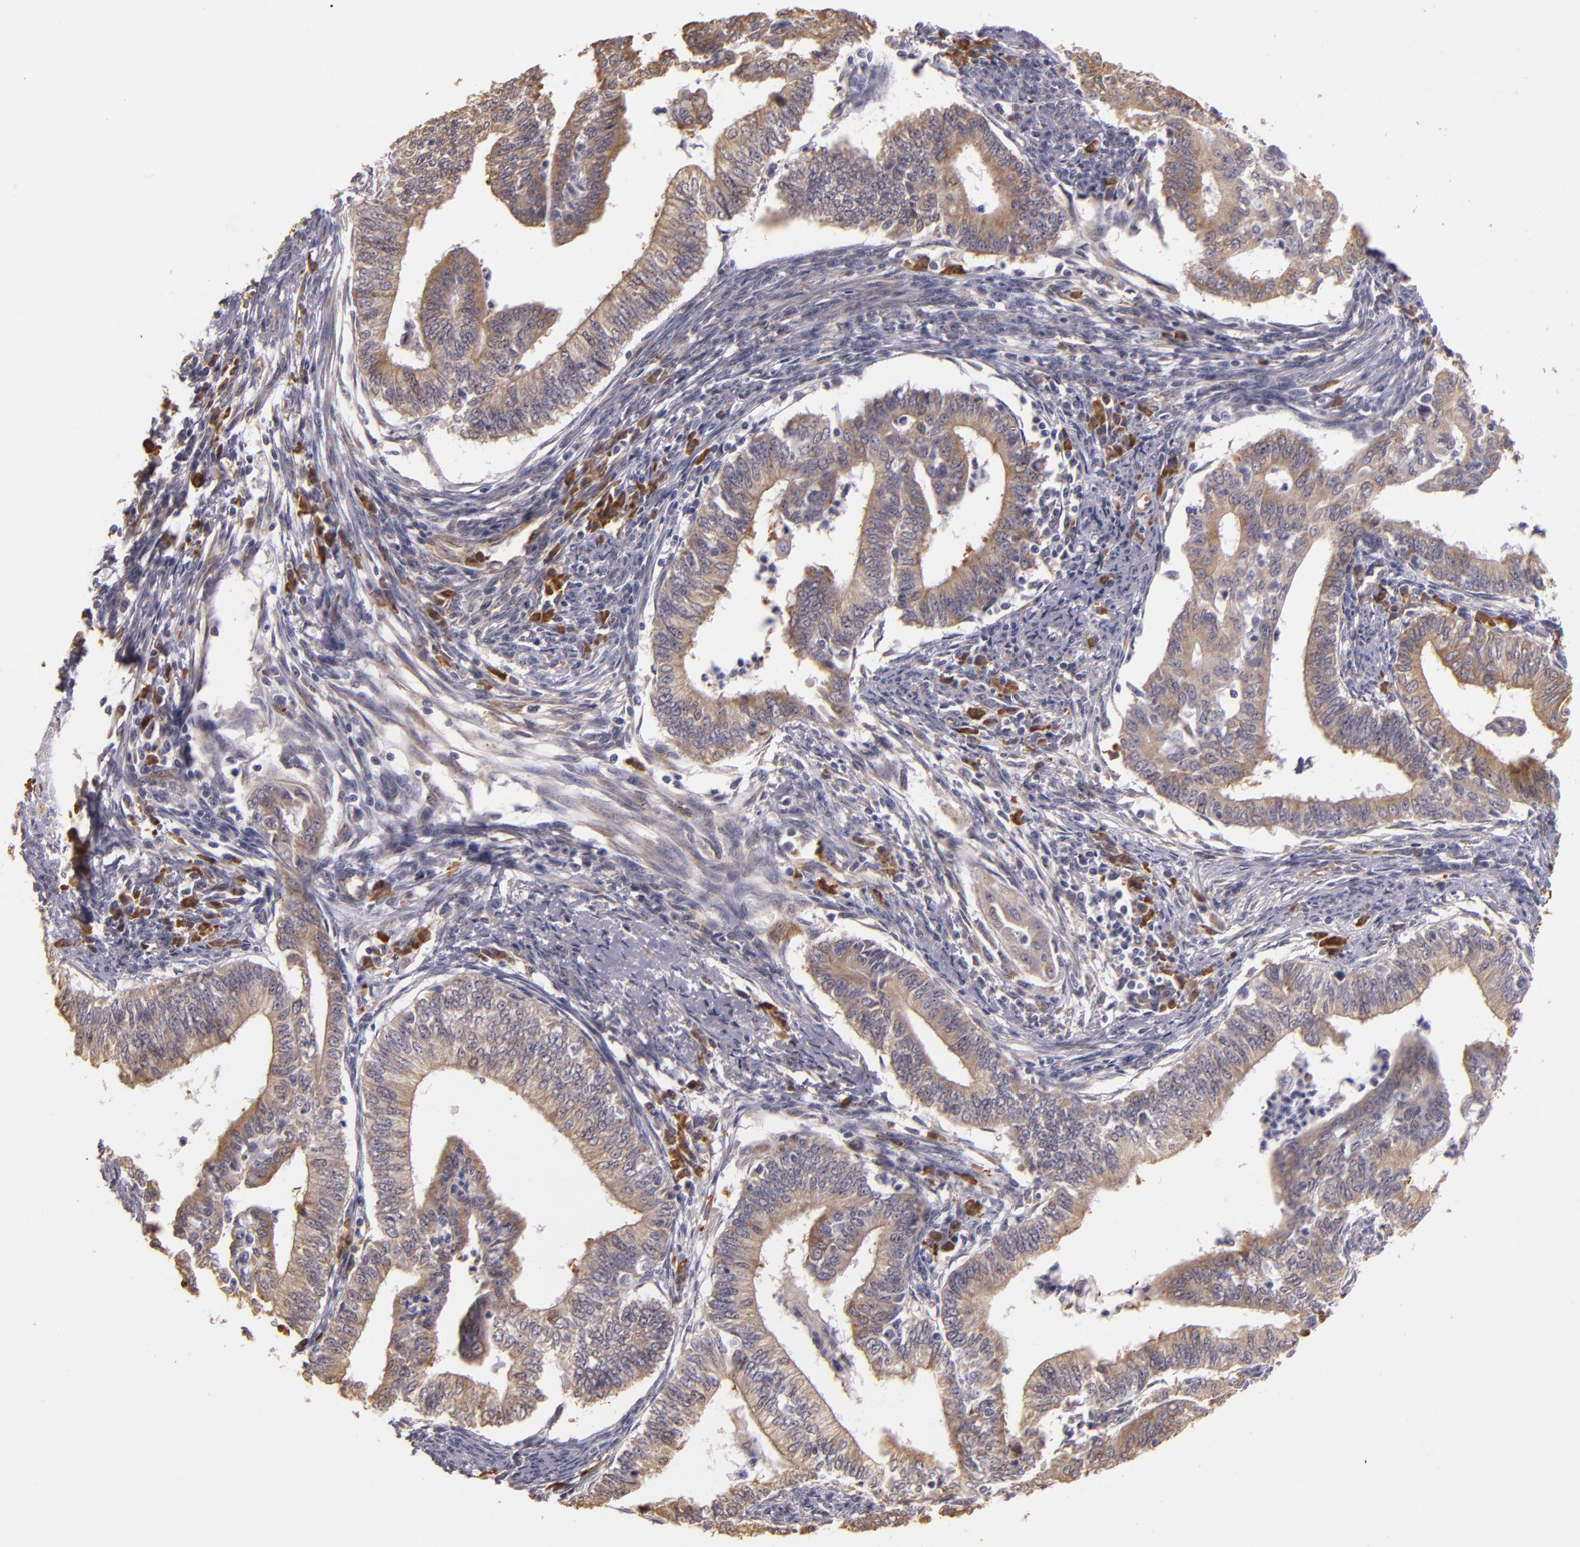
{"staining": {"intensity": "weak", "quantity": ">75%", "location": "cytoplasmic/membranous"}, "tissue": "endometrial cancer", "cell_type": "Tumor cells", "image_type": "cancer", "snomed": [{"axis": "morphology", "description": "Adenocarcinoma, NOS"}, {"axis": "topography", "description": "Endometrium"}], "caption": "Immunohistochemistry micrograph of neoplastic tissue: endometrial cancer (adenocarcinoma) stained using IHC shows low levels of weak protein expression localized specifically in the cytoplasmic/membranous of tumor cells, appearing as a cytoplasmic/membranous brown color.", "gene": "SYTL4", "patient": {"sex": "female", "age": 66}}